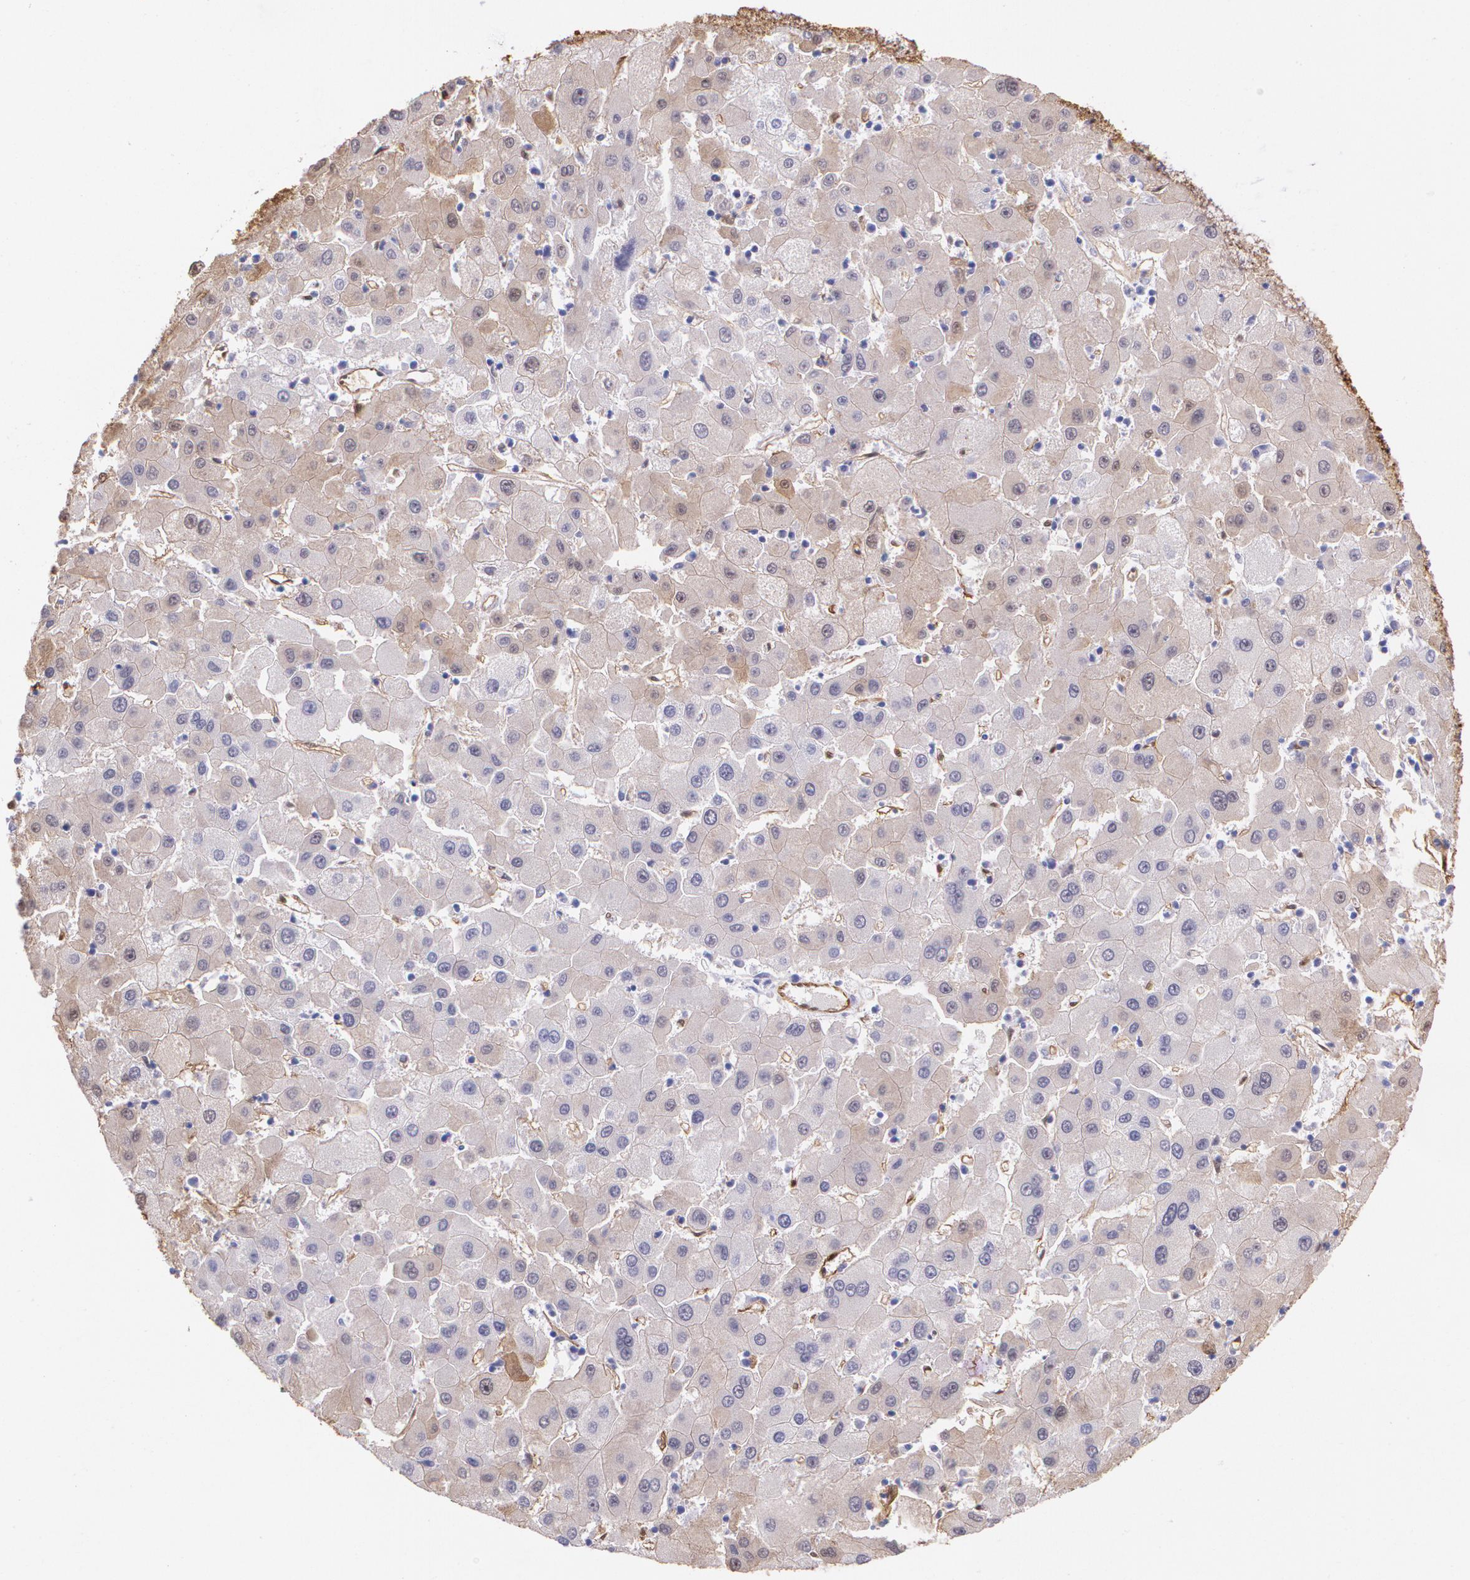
{"staining": {"intensity": "weak", "quantity": "<25%", "location": "cytoplasmic/membranous"}, "tissue": "liver cancer", "cell_type": "Tumor cells", "image_type": "cancer", "snomed": [{"axis": "morphology", "description": "Carcinoma, Hepatocellular, NOS"}, {"axis": "topography", "description": "Liver"}], "caption": "Immunohistochemical staining of liver cancer (hepatocellular carcinoma) demonstrates no significant staining in tumor cells.", "gene": "MMP2", "patient": {"sex": "male", "age": 72}}